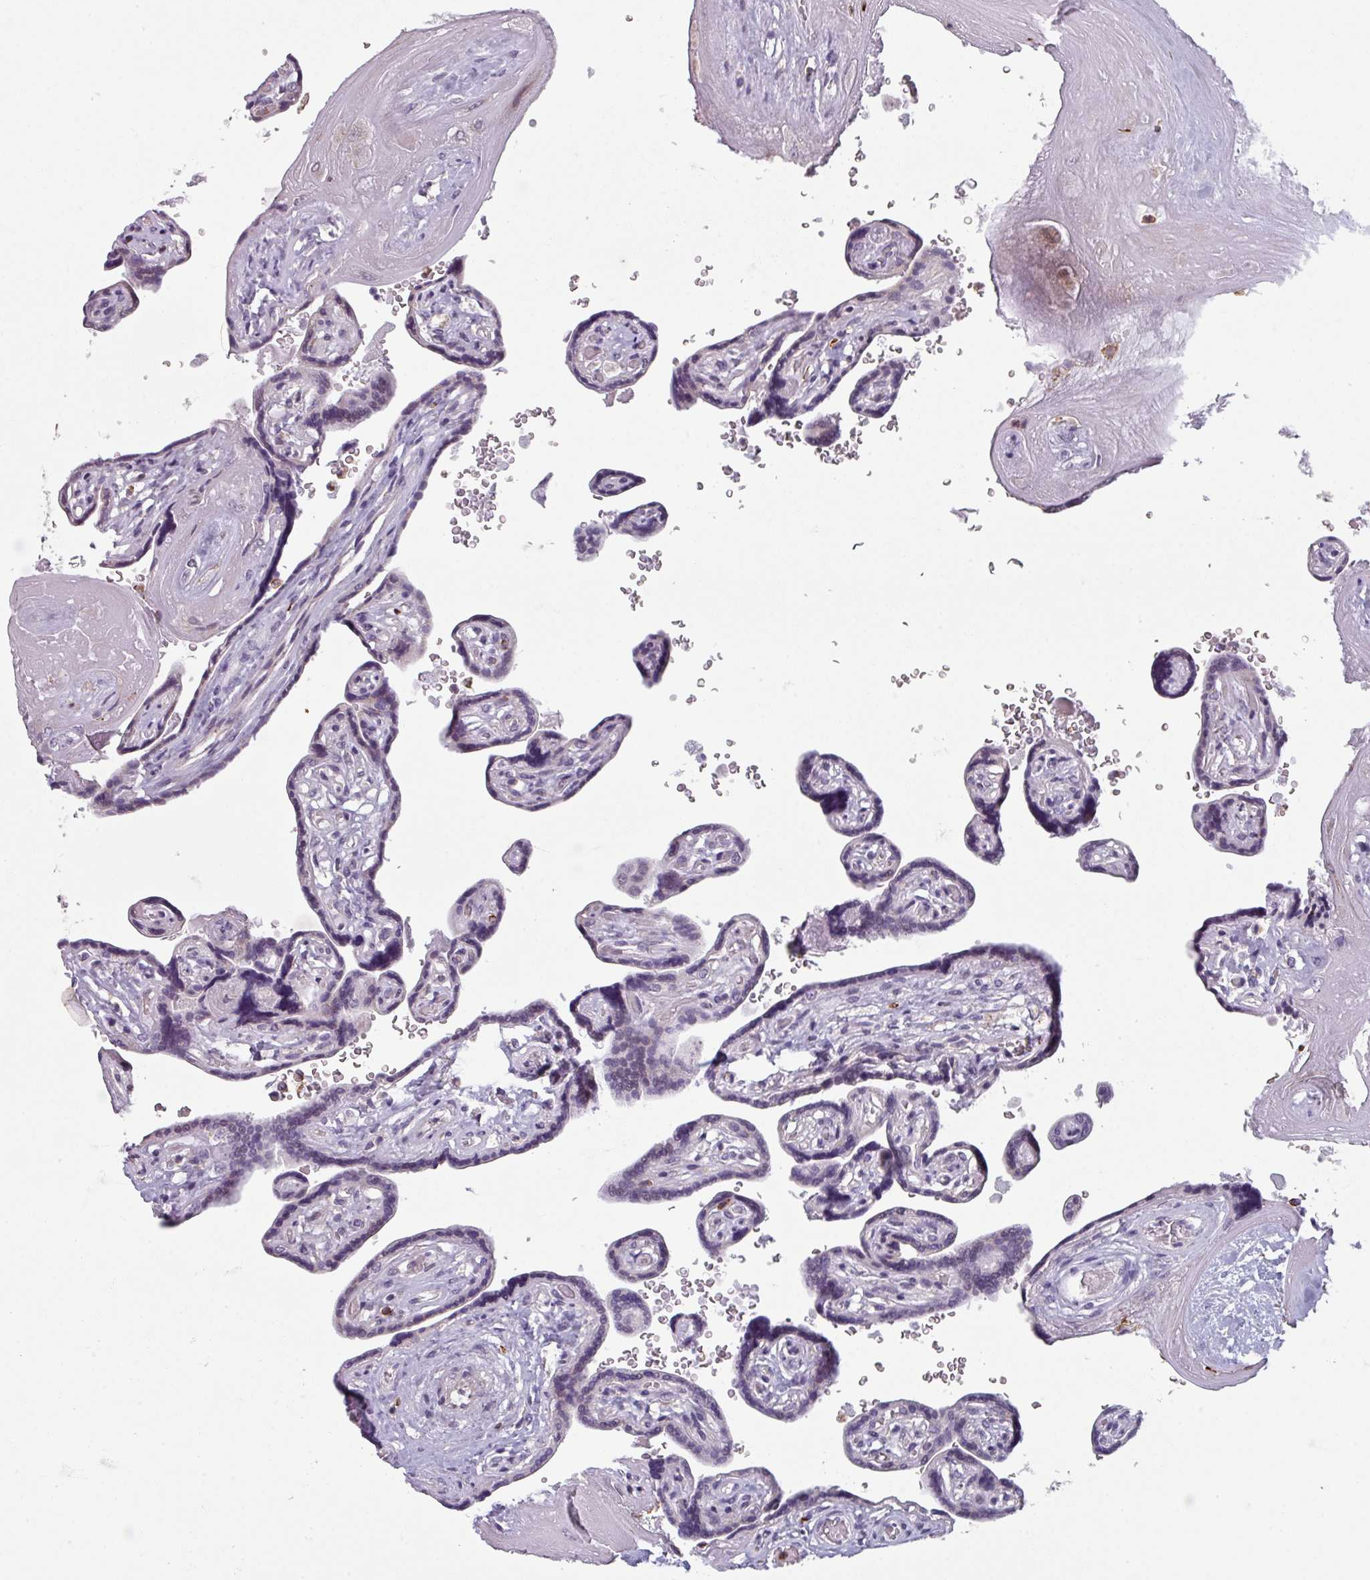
{"staining": {"intensity": "negative", "quantity": "none", "location": "none"}, "tissue": "placenta", "cell_type": "Decidual cells", "image_type": "normal", "snomed": [{"axis": "morphology", "description": "Normal tissue, NOS"}, {"axis": "topography", "description": "Placenta"}], "caption": "Unremarkable placenta was stained to show a protein in brown. There is no significant positivity in decidual cells. (Immunohistochemistry, brightfield microscopy, high magnification).", "gene": "NEDD9", "patient": {"sex": "female", "age": 32}}